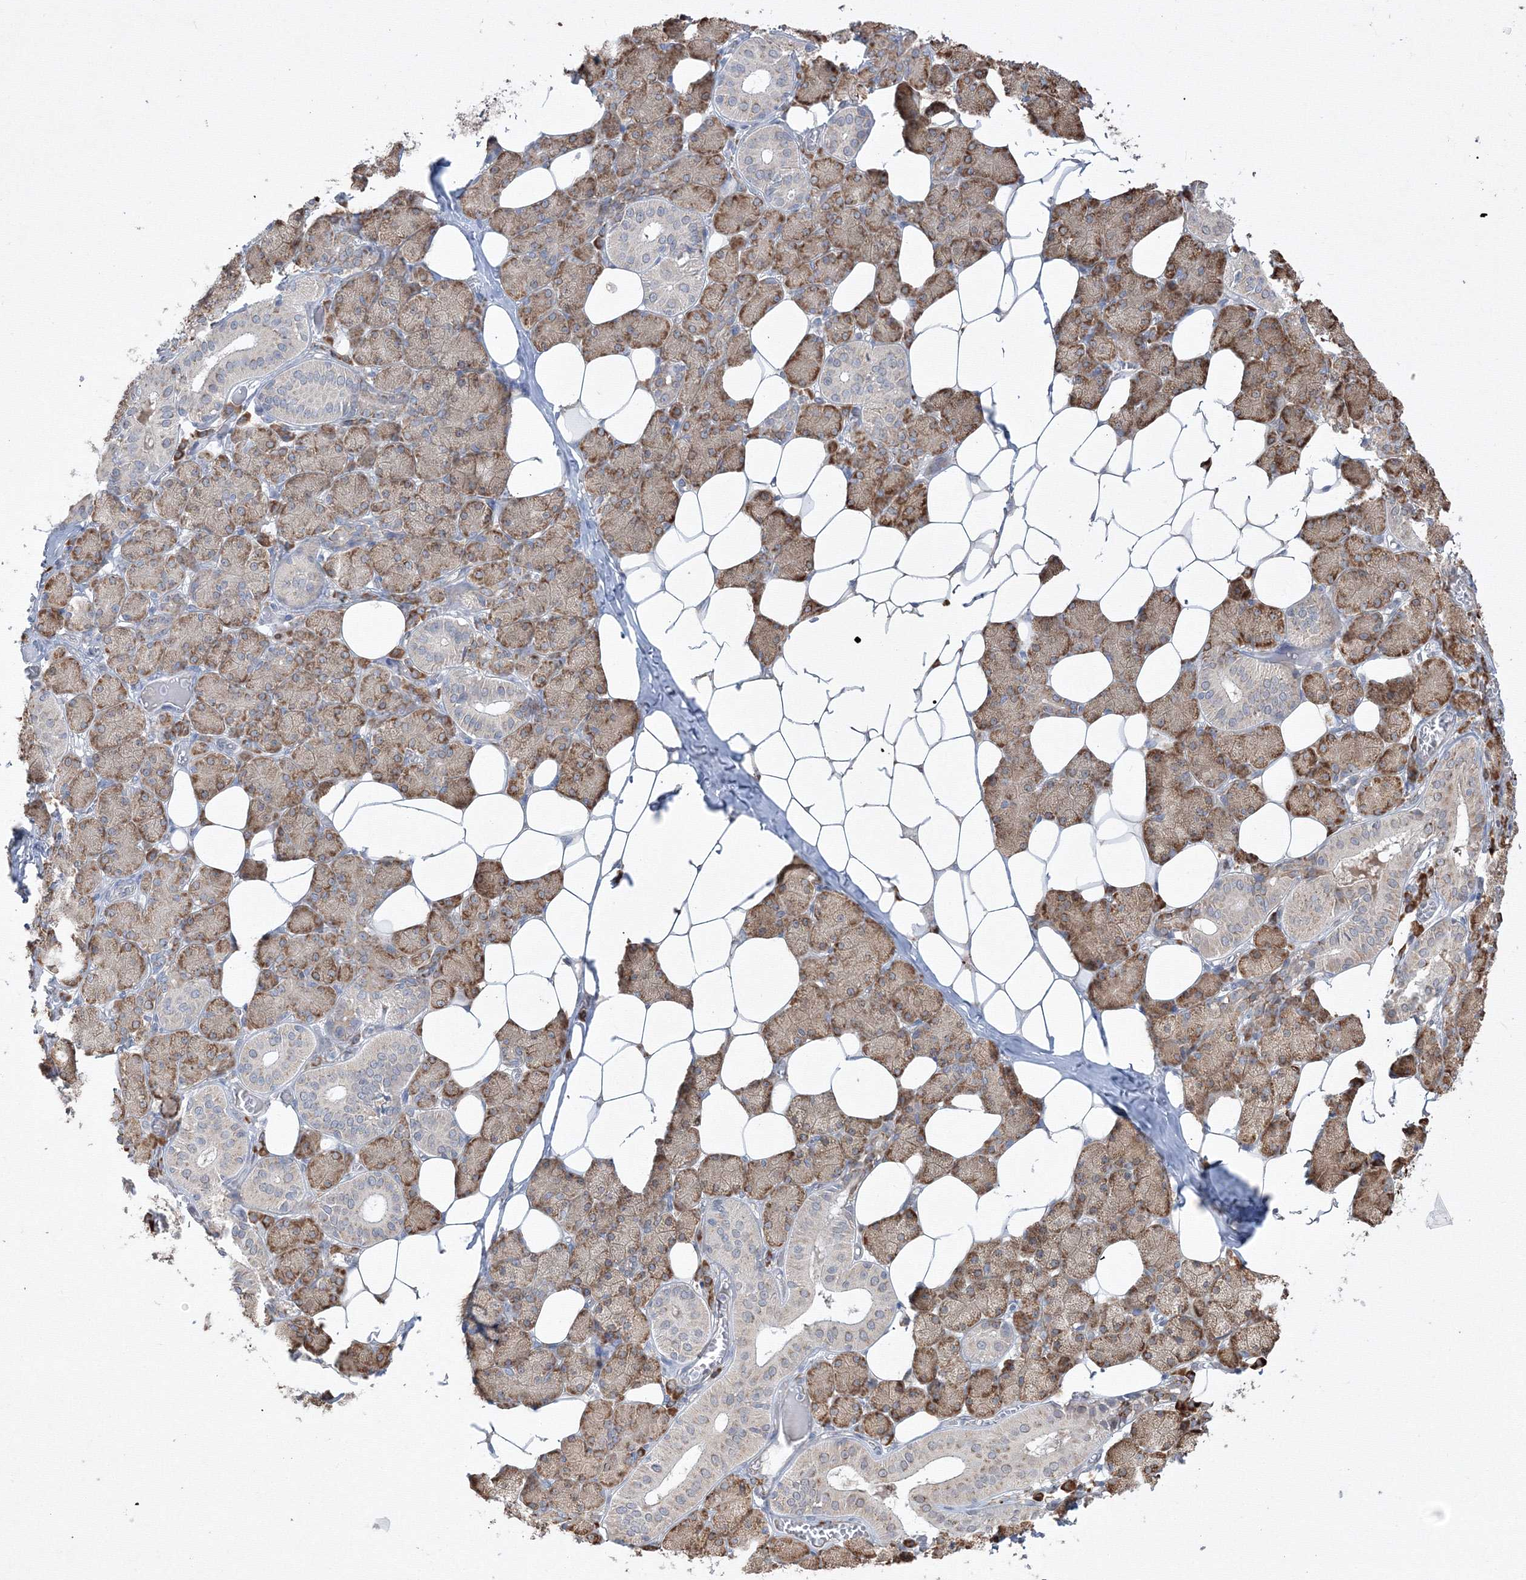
{"staining": {"intensity": "moderate", "quantity": ">75%", "location": "cytoplasmic/membranous"}, "tissue": "salivary gland", "cell_type": "Glandular cells", "image_type": "normal", "snomed": [{"axis": "morphology", "description": "Normal tissue, NOS"}, {"axis": "topography", "description": "Salivary gland"}], "caption": "Unremarkable salivary gland demonstrates moderate cytoplasmic/membranous expression in about >75% of glandular cells.", "gene": "FBXL8", "patient": {"sex": "female", "age": 33}}